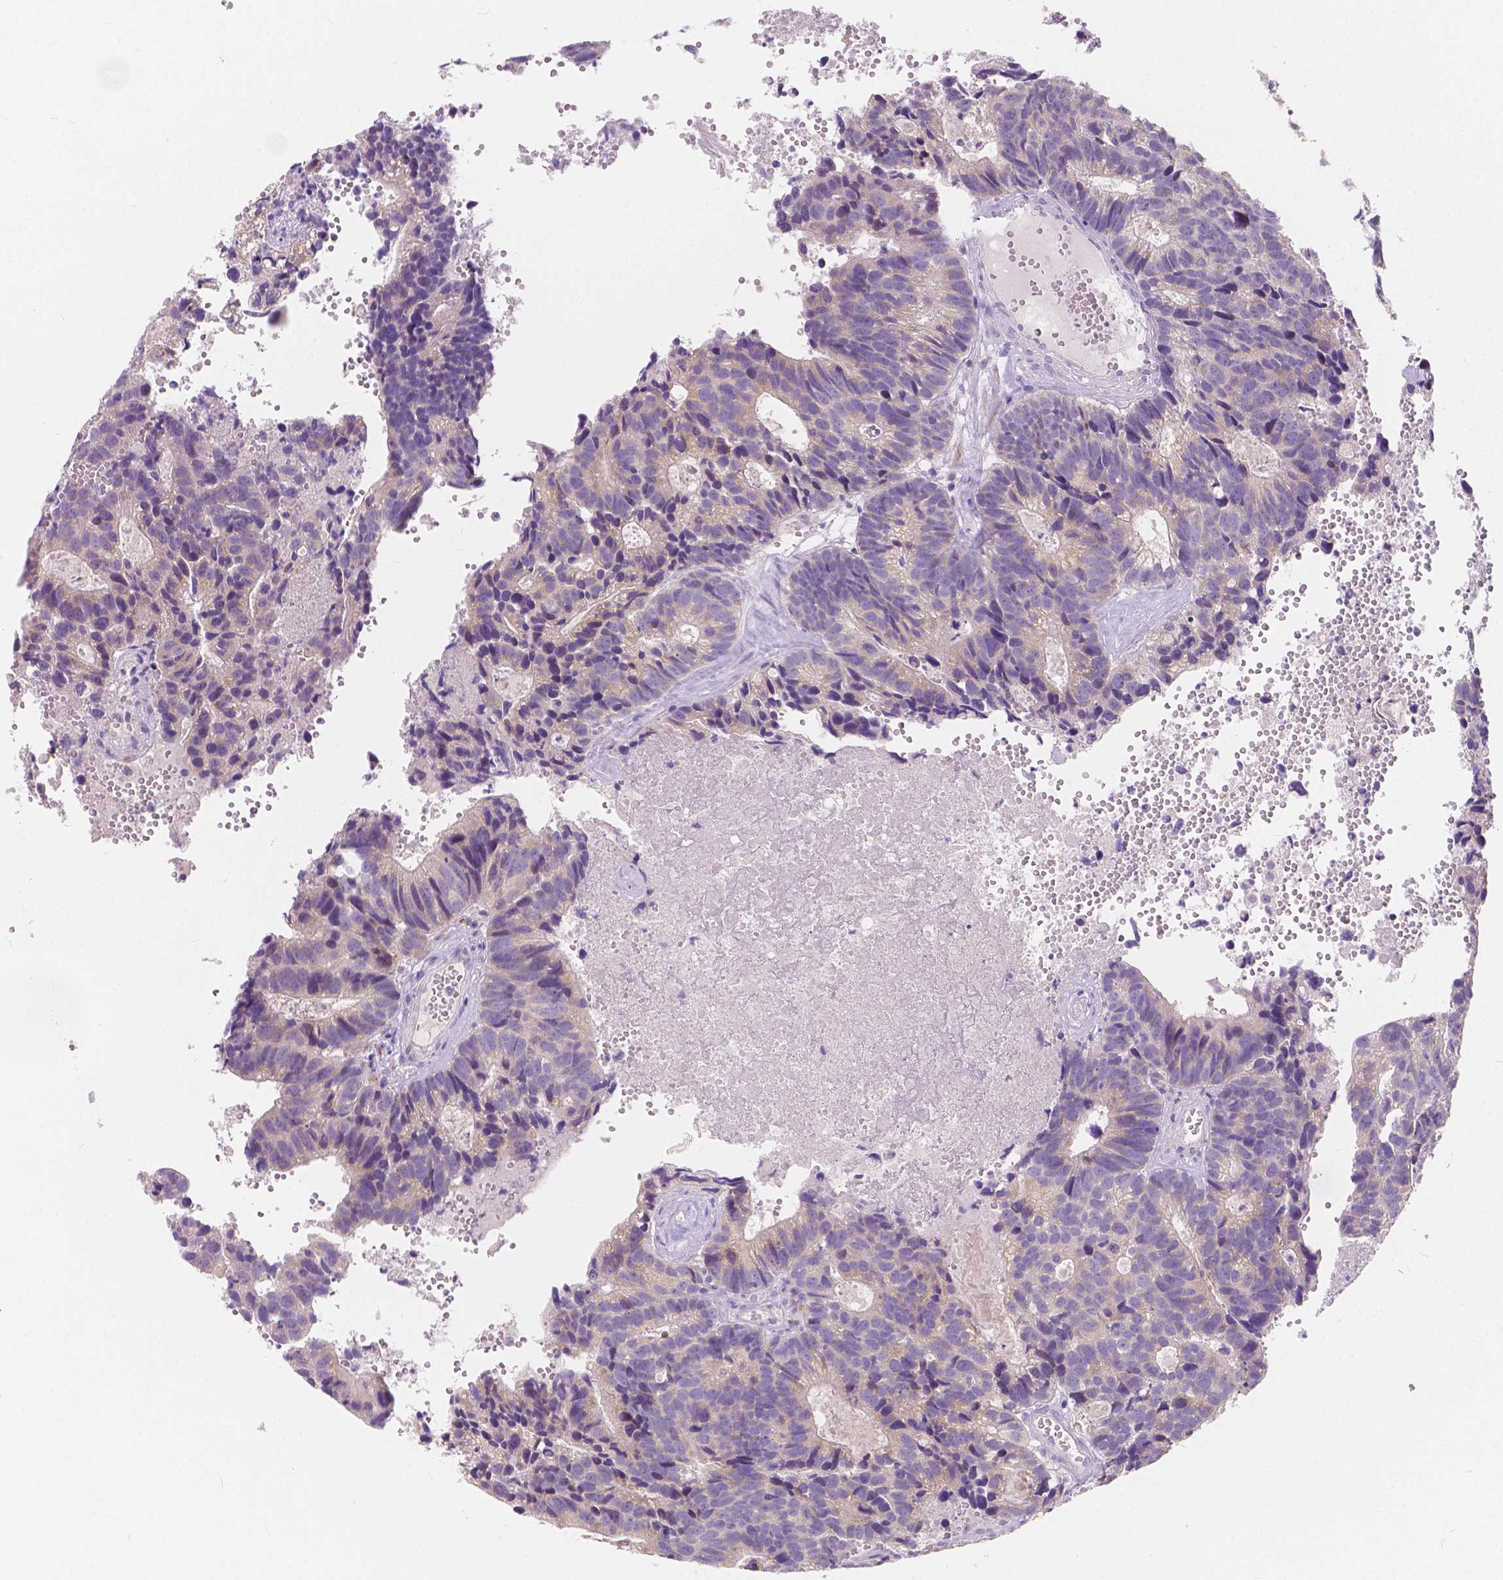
{"staining": {"intensity": "weak", "quantity": "<25%", "location": "cytoplasmic/membranous"}, "tissue": "head and neck cancer", "cell_type": "Tumor cells", "image_type": "cancer", "snomed": [{"axis": "morphology", "description": "Adenocarcinoma, NOS"}, {"axis": "topography", "description": "Head-Neck"}], "caption": "High power microscopy image of an immunohistochemistry image of adenocarcinoma (head and neck), revealing no significant expression in tumor cells.", "gene": "RNF186", "patient": {"sex": "male", "age": 62}}